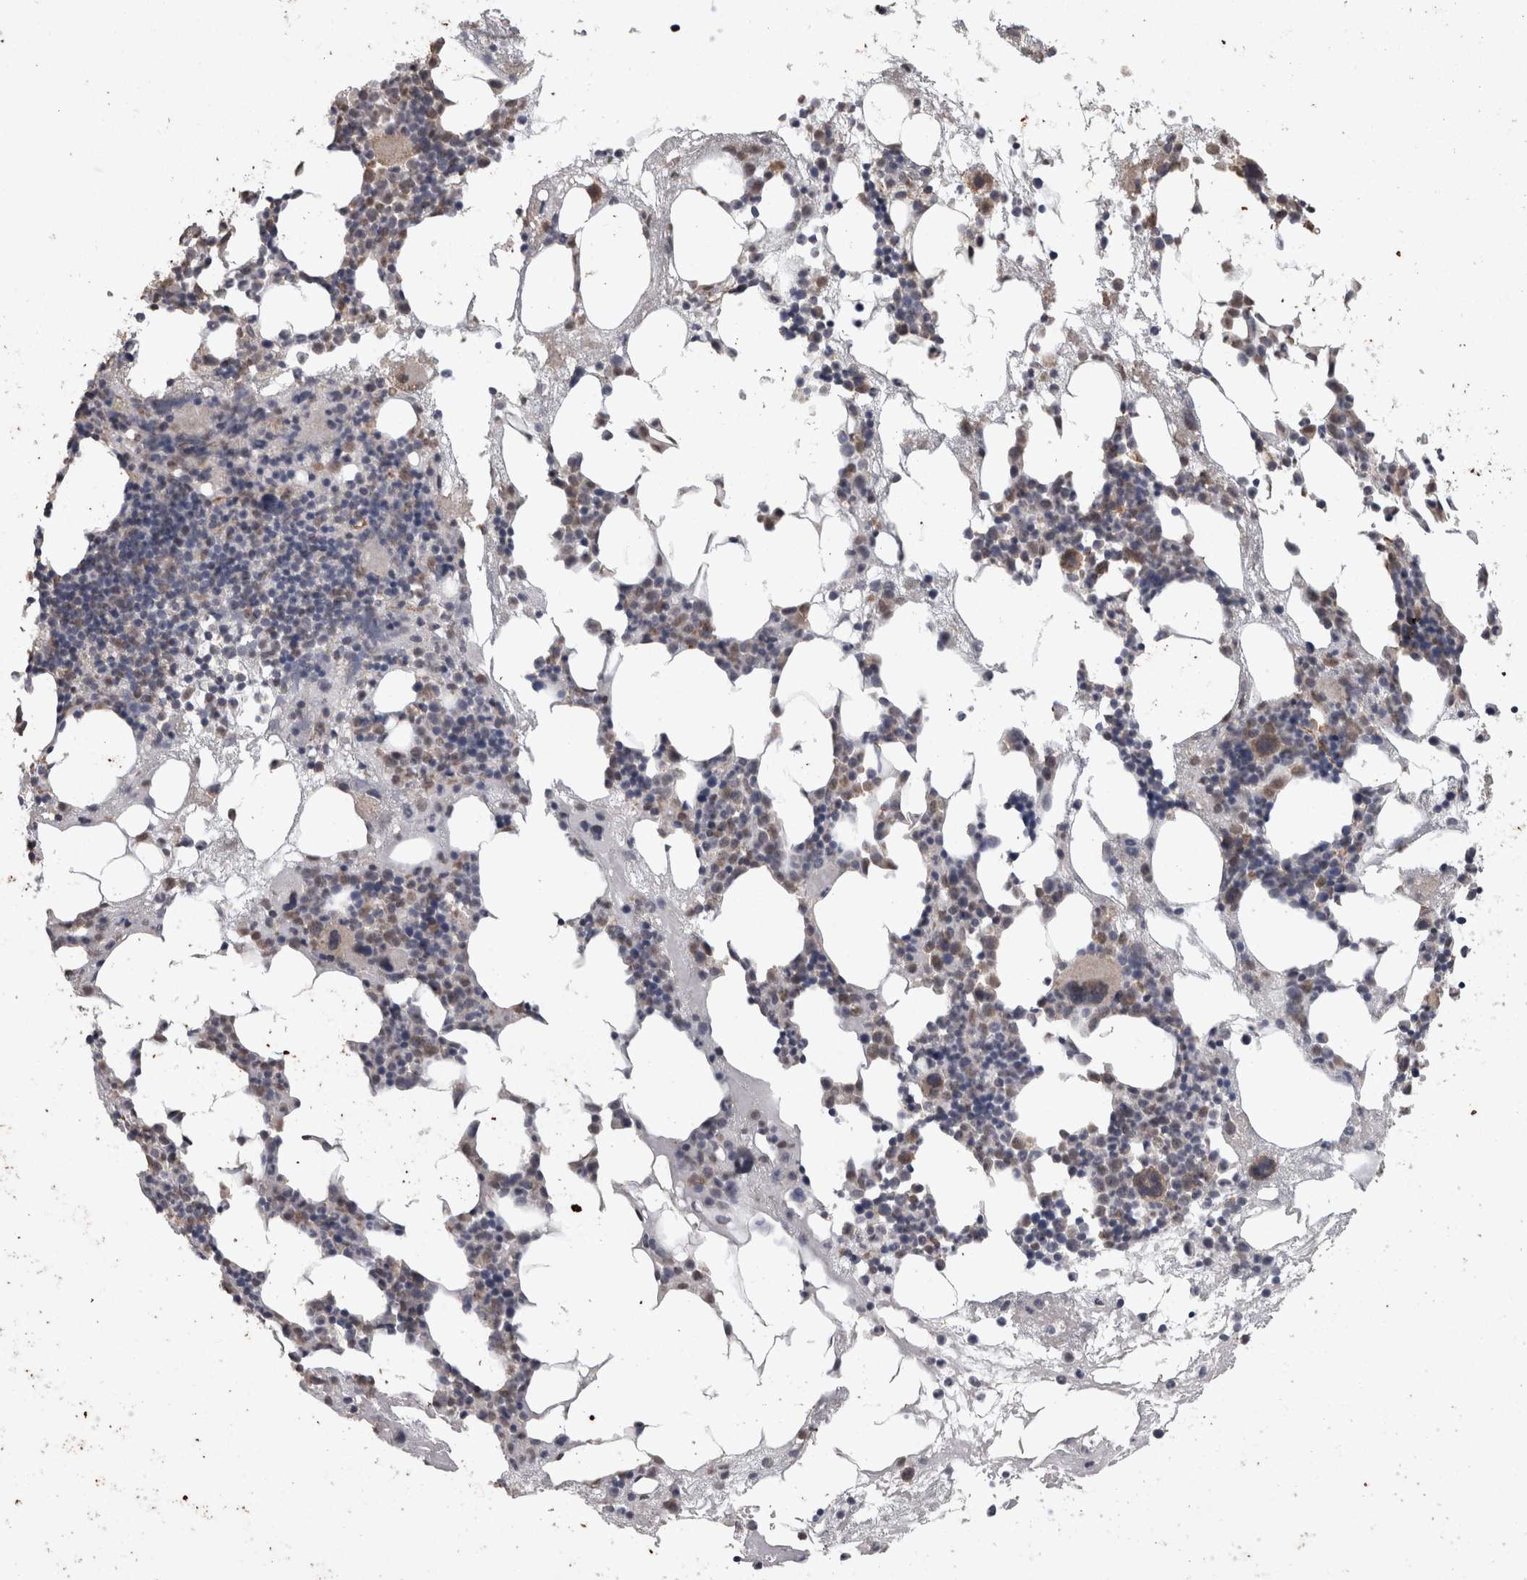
{"staining": {"intensity": "moderate", "quantity": "25%-75%", "location": "nuclear"}, "tissue": "bone marrow", "cell_type": "Hematopoietic cells", "image_type": "normal", "snomed": [{"axis": "morphology", "description": "Normal tissue, NOS"}, {"axis": "morphology", "description": "Inflammation, NOS"}, {"axis": "topography", "description": "Bone marrow"}], "caption": "This micrograph exhibits immunohistochemistry staining of benign bone marrow, with medium moderate nuclear staining in approximately 25%-75% of hematopoietic cells.", "gene": "SMAD7", "patient": {"sex": "female", "age": 81}}